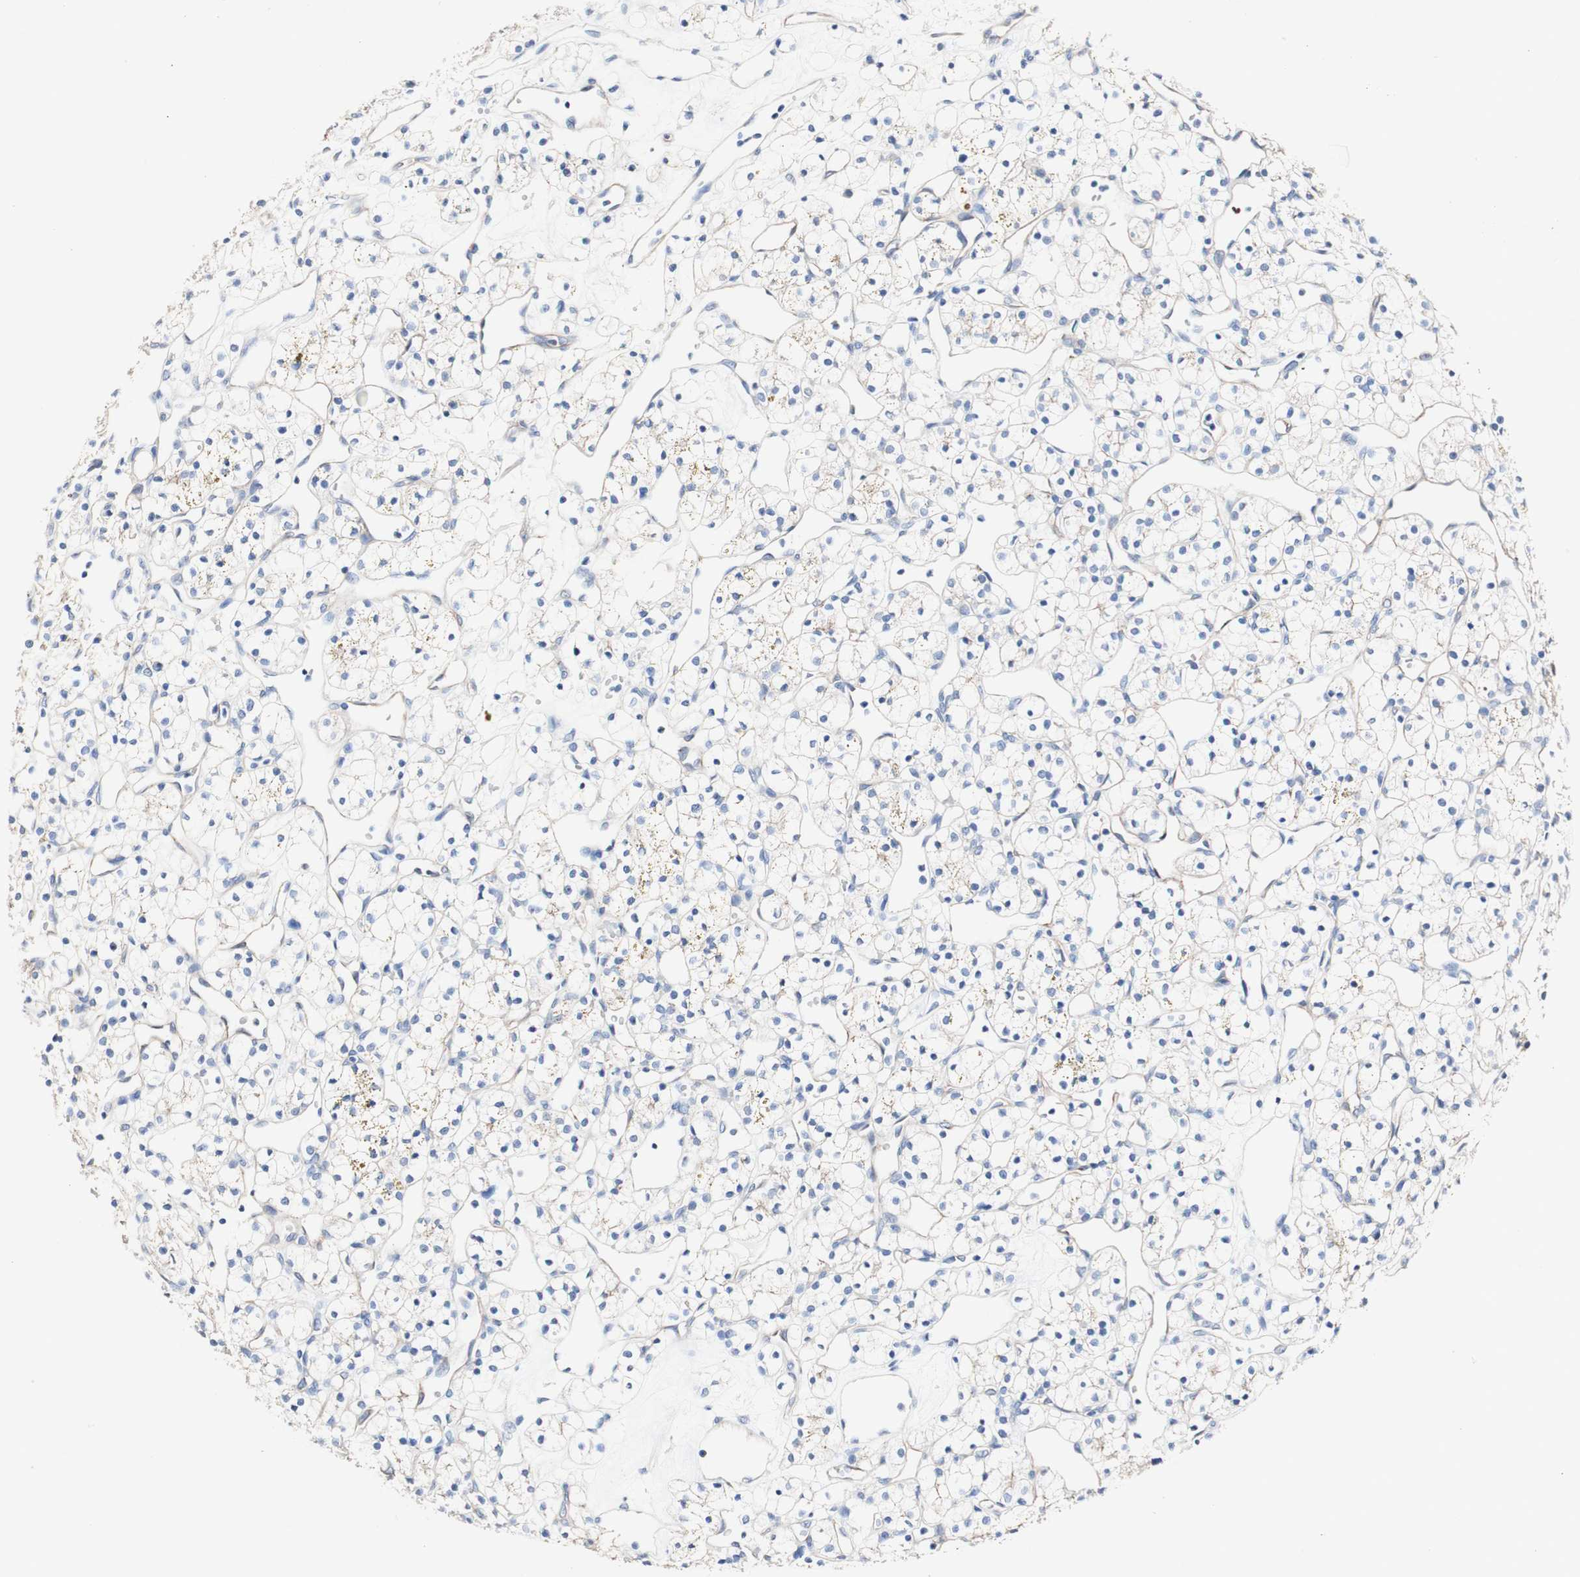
{"staining": {"intensity": "weak", "quantity": "<25%", "location": "cytoplasmic/membranous"}, "tissue": "renal cancer", "cell_type": "Tumor cells", "image_type": "cancer", "snomed": [{"axis": "morphology", "description": "Adenocarcinoma, NOS"}, {"axis": "topography", "description": "Kidney"}], "caption": "A histopathology image of adenocarcinoma (renal) stained for a protein shows no brown staining in tumor cells.", "gene": "DSC2", "patient": {"sex": "female", "age": 60}}